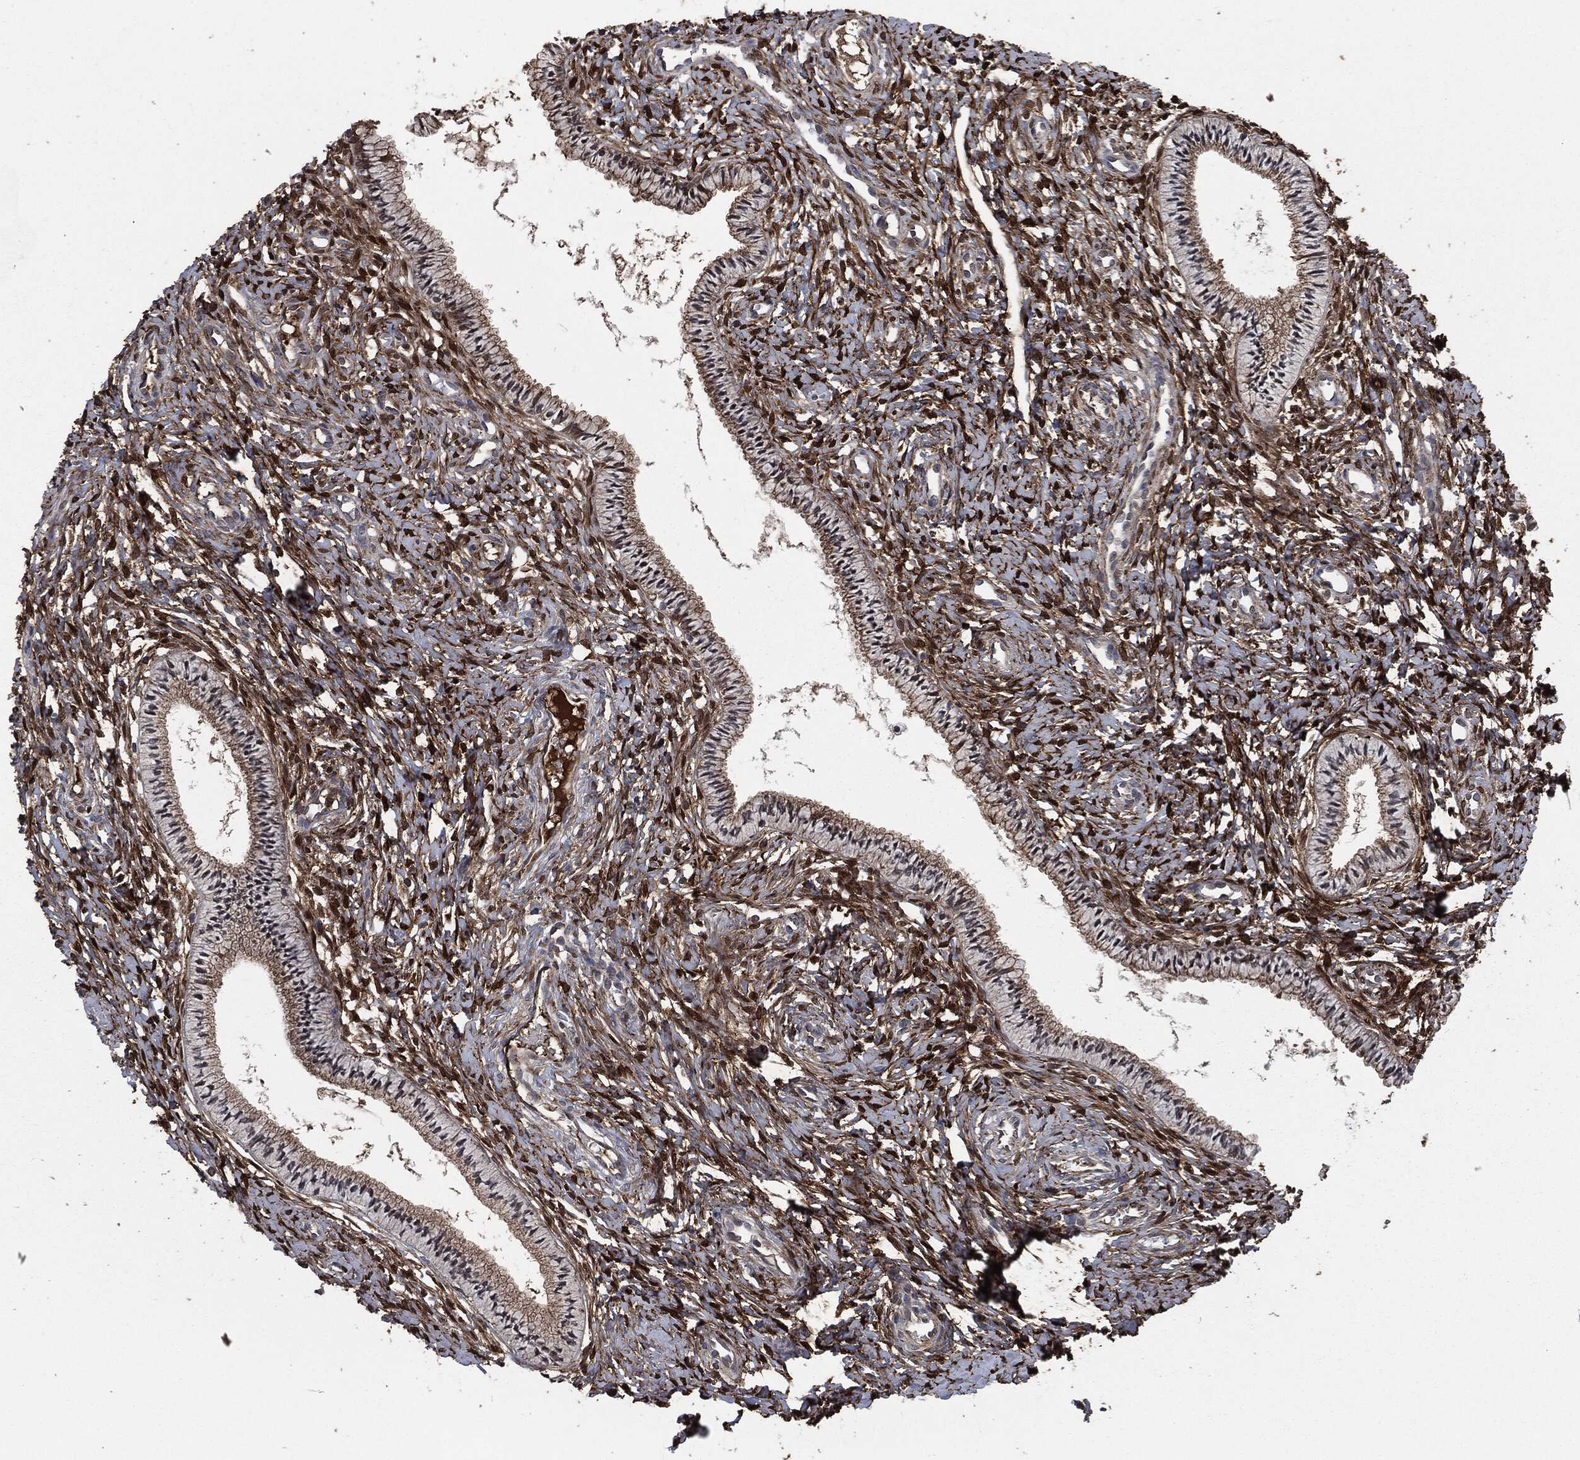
{"staining": {"intensity": "moderate", "quantity": ">75%", "location": "cytoplasmic/membranous"}, "tissue": "cervix", "cell_type": "Glandular cells", "image_type": "normal", "snomed": [{"axis": "morphology", "description": "Normal tissue, NOS"}, {"axis": "topography", "description": "Cervix"}], "caption": "Immunohistochemical staining of unremarkable human cervix reveals >75% levels of moderate cytoplasmic/membranous protein expression in about >75% of glandular cells. Nuclei are stained in blue.", "gene": "CRABP2", "patient": {"sex": "female", "age": 39}}